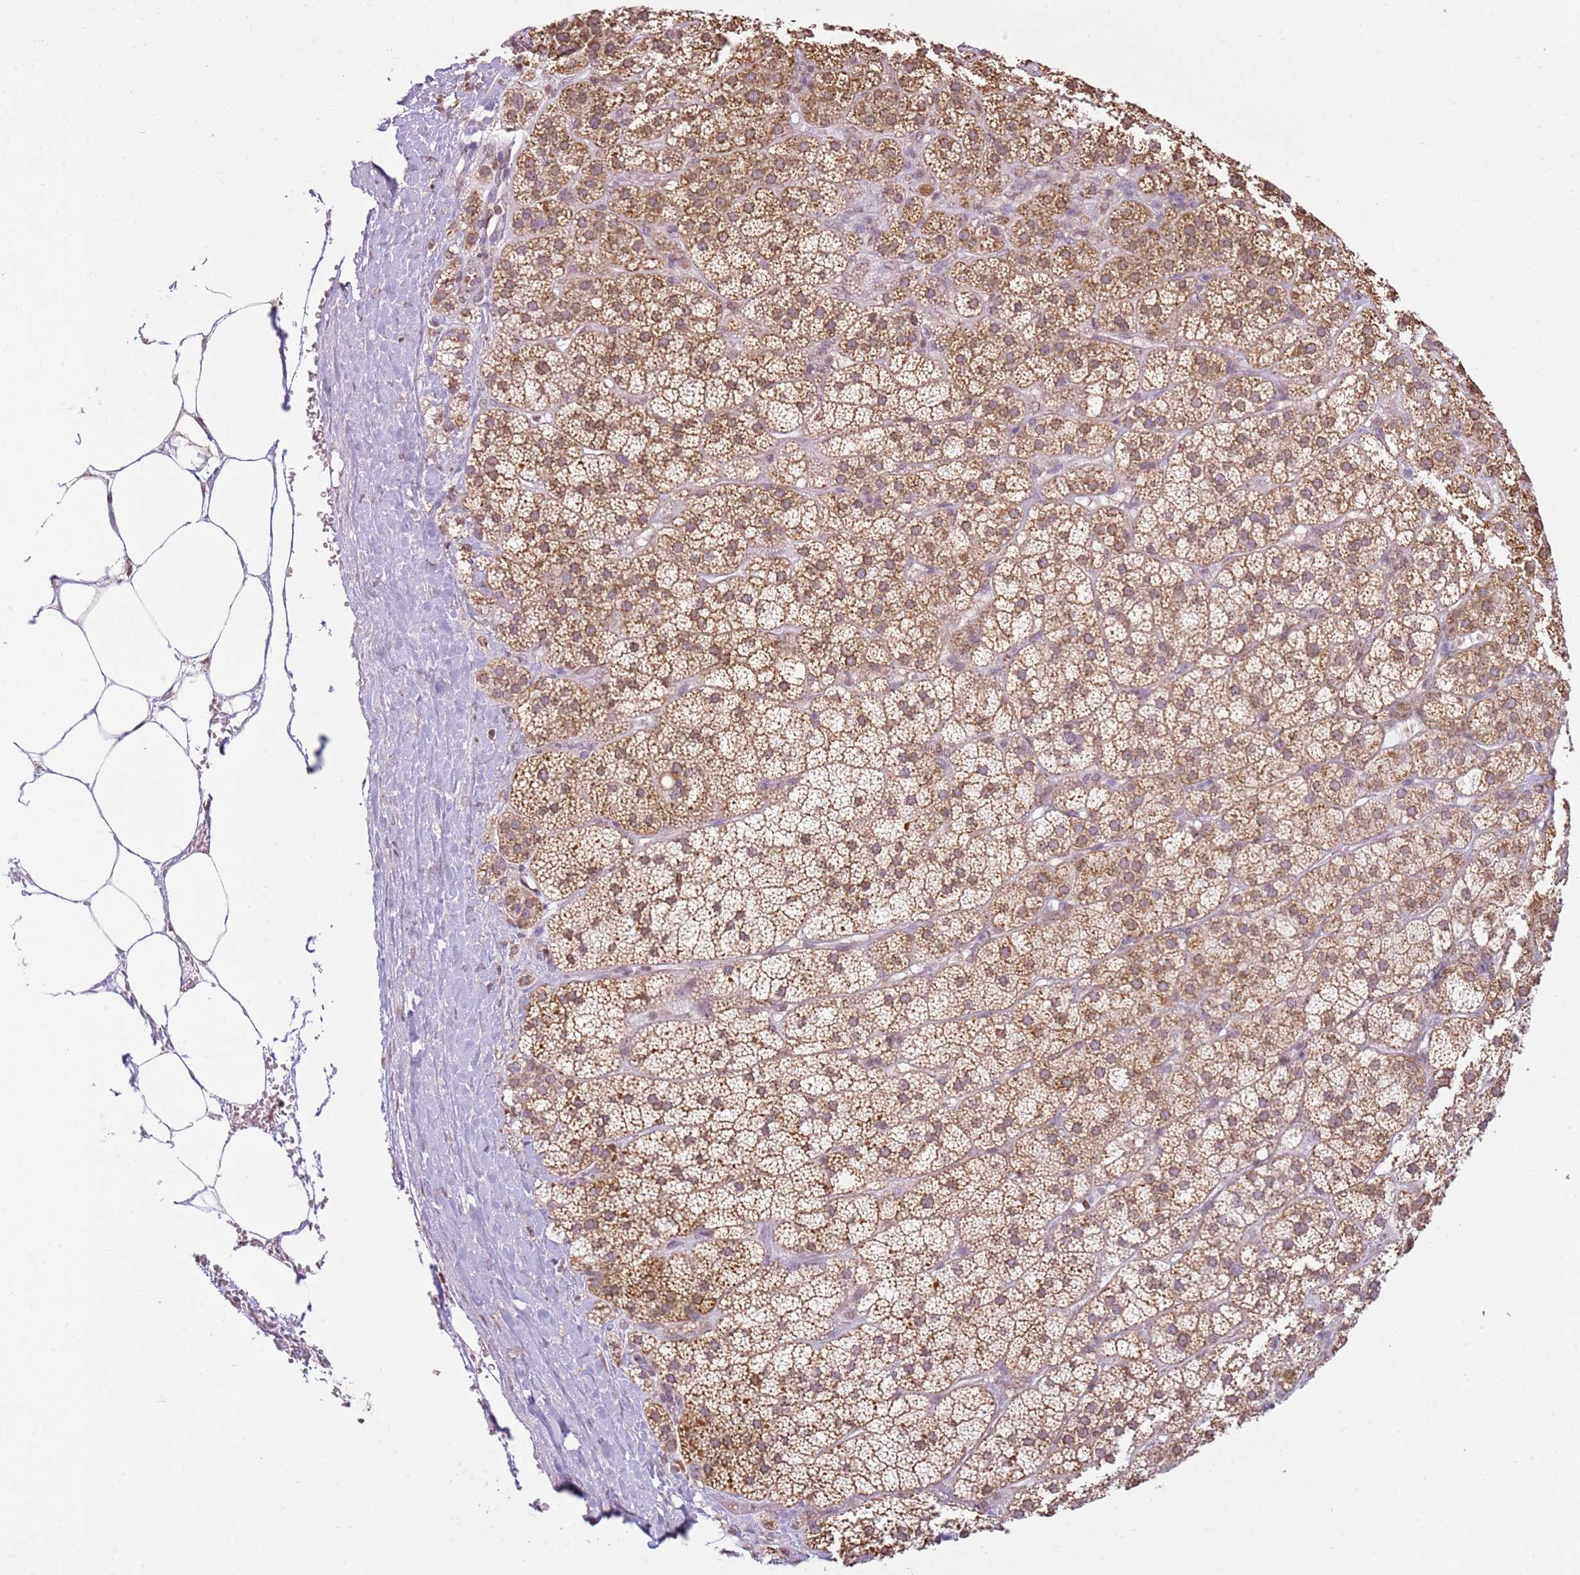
{"staining": {"intensity": "moderate", "quantity": ">75%", "location": "cytoplasmic/membranous"}, "tissue": "adrenal gland", "cell_type": "Glandular cells", "image_type": "normal", "snomed": [{"axis": "morphology", "description": "Normal tissue, NOS"}, {"axis": "topography", "description": "Adrenal gland"}], "caption": "DAB immunohistochemical staining of benign human adrenal gland displays moderate cytoplasmic/membranous protein expression in about >75% of glandular cells.", "gene": "SCAF1", "patient": {"sex": "female", "age": 70}}